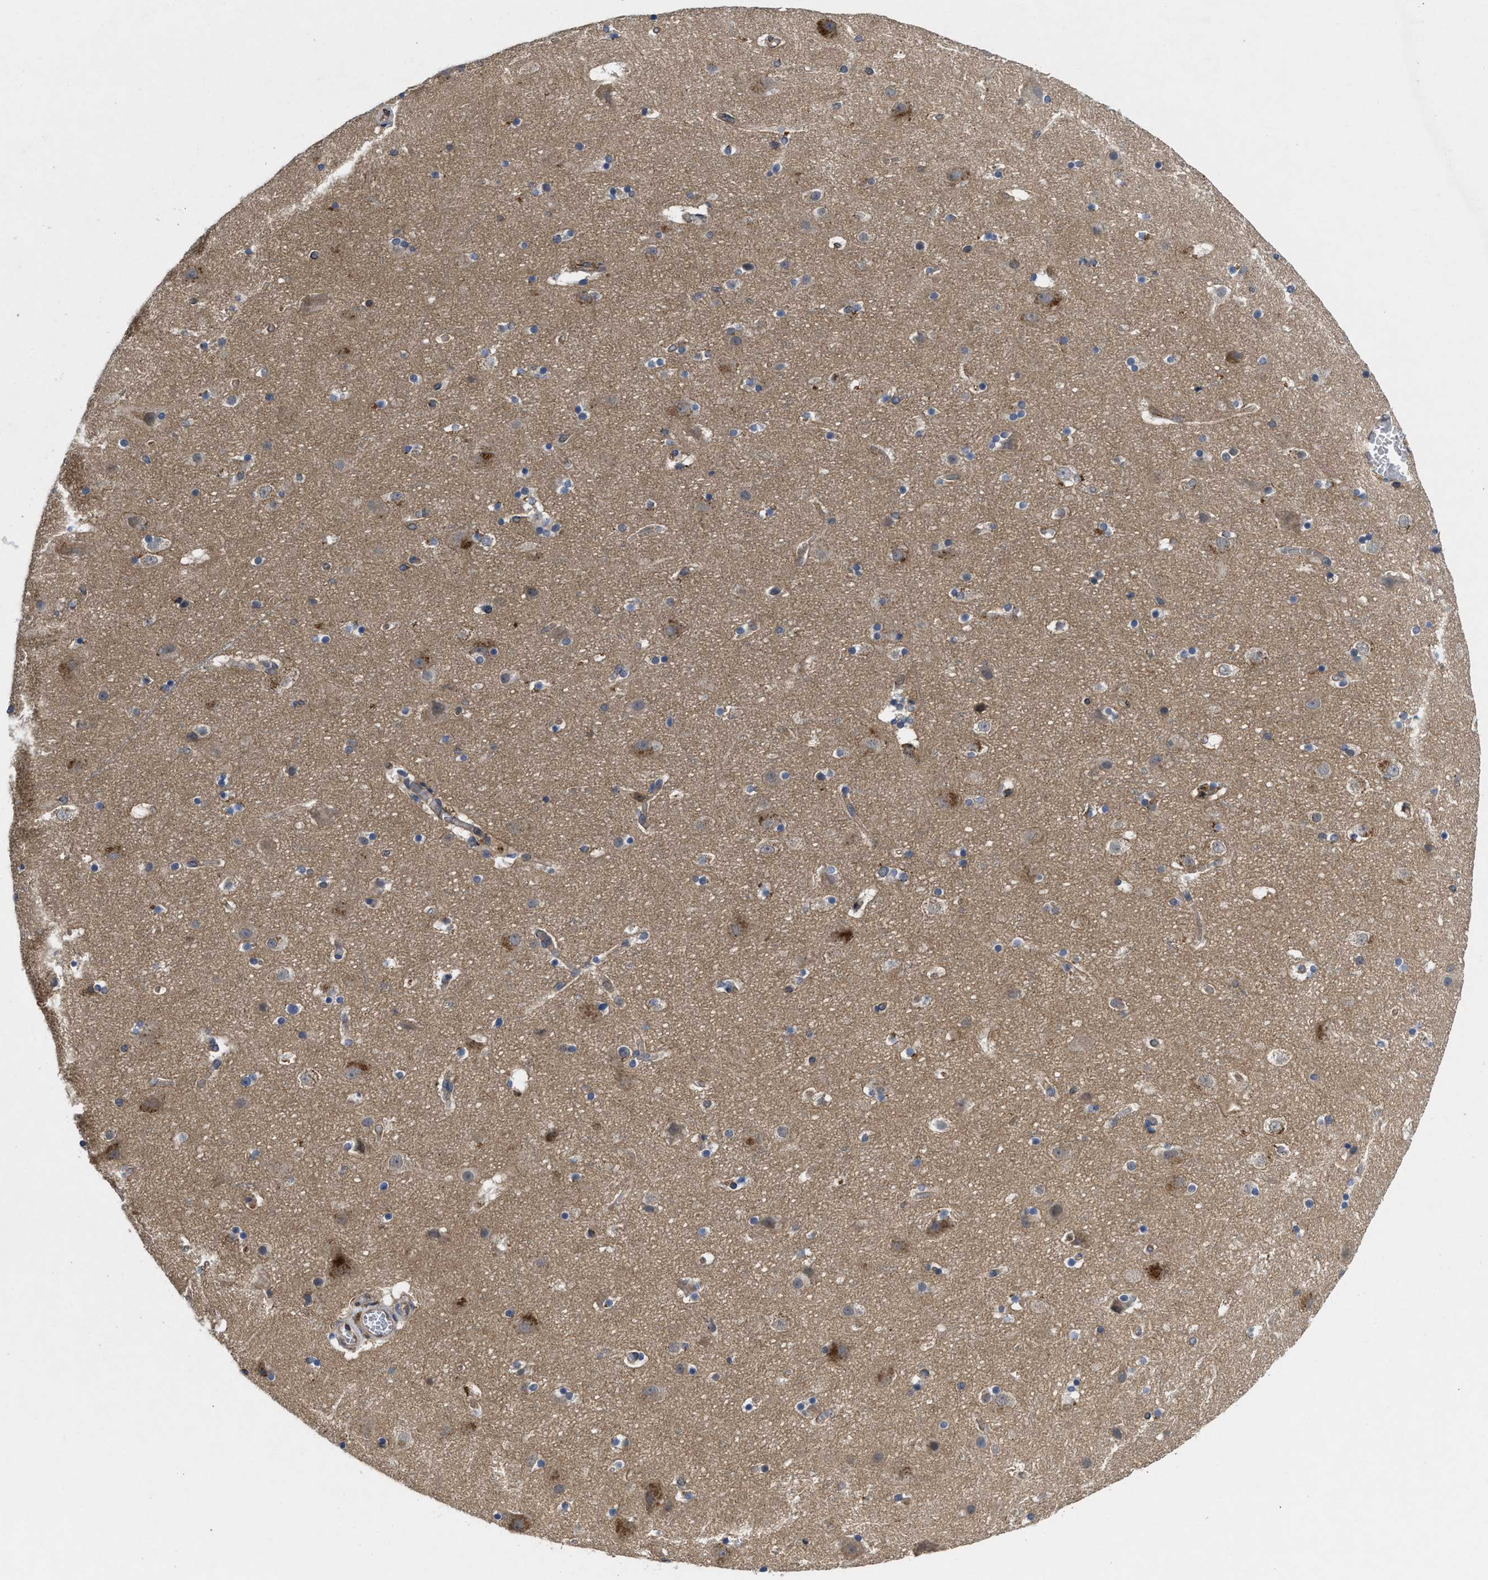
{"staining": {"intensity": "weak", "quantity": ">75%", "location": "cytoplasmic/membranous"}, "tissue": "cerebral cortex", "cell_type": "Endothelial cells", "image_type": "normal", "snomed": [{"axis": "morphology", "description": "Normal tissue, NOS"}, {"axis": "topography", "description": "Cerebral cortex"}], "caption": "Protein expression analysis of normal human cerebral cortex reveals weak cytoplasmic/membranous staining in about >75% of endothelial cells.", "gene": "PKD2", "patient": {"sex": "male", "age": 45}}